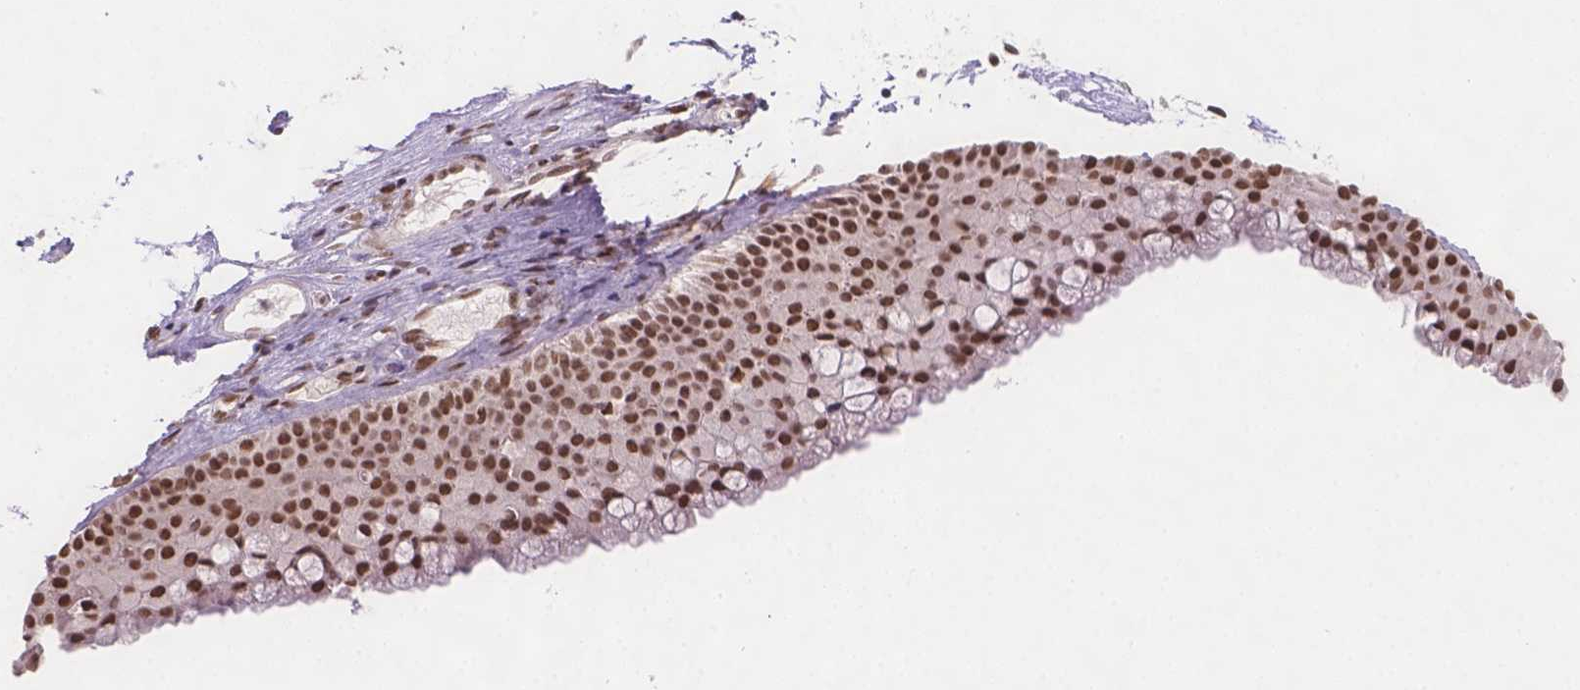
{"staining": {"intensity": "strong", "quantity": ">75%", "location": "nuclear"}, "tissue": "nasopharynx", "cell_type": "Respiratory epithelial cells", "image_type": "normal", "snomed": [{"axis": "morphology", "description": "Normal tissue, NOS"}, {"axis": "topography", "description": "Nasopharynx"}], "caption": "IHC histopathology image of normal human nasopharynx stained for a protein (brown), which reveals high levels of strong nuclear expression in approximately >75% of respiratory epithelial cells.", "gene": "FANCE", "patient": {"sex": "male", "age": 68}}